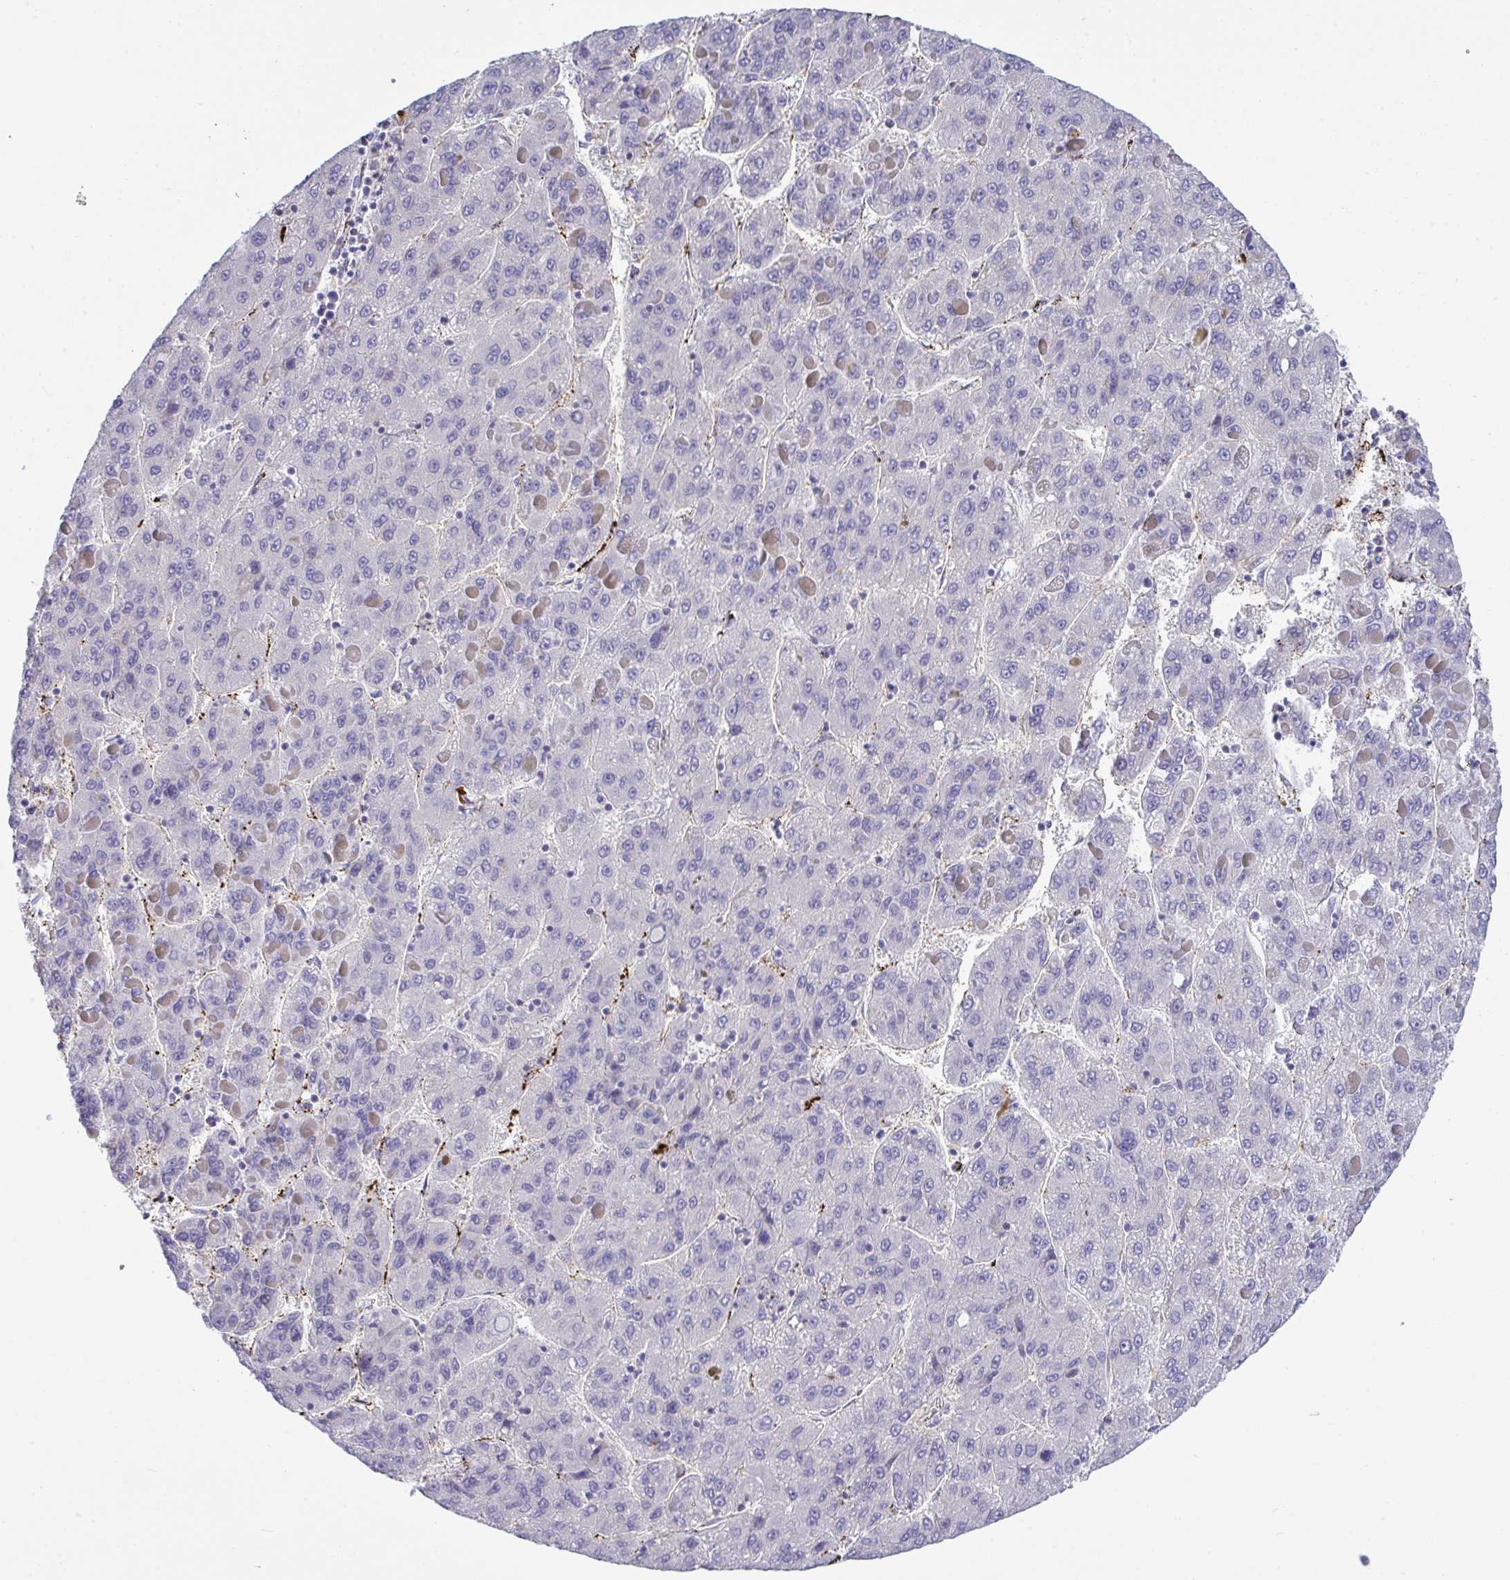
{"staining": {"intensity": "negative", "quantity": "none", "location": "none"}, "tissue": "liver cancer", "cell_type": "Tumor cells", "image_type": "cancer", "snomed": [{"axis": "morphology", "description": "Carcinoma, Hepatocellular, NOS"}, {"axis": "topography", "description": "Liver"}], "caption": "Photomicrograph shows no protein expression in tumor cells of hepatocellular carcinoma (liver) tissue.", "gene": "TOR1AIP2", "patient": {"sex": "female", "age": 82}}